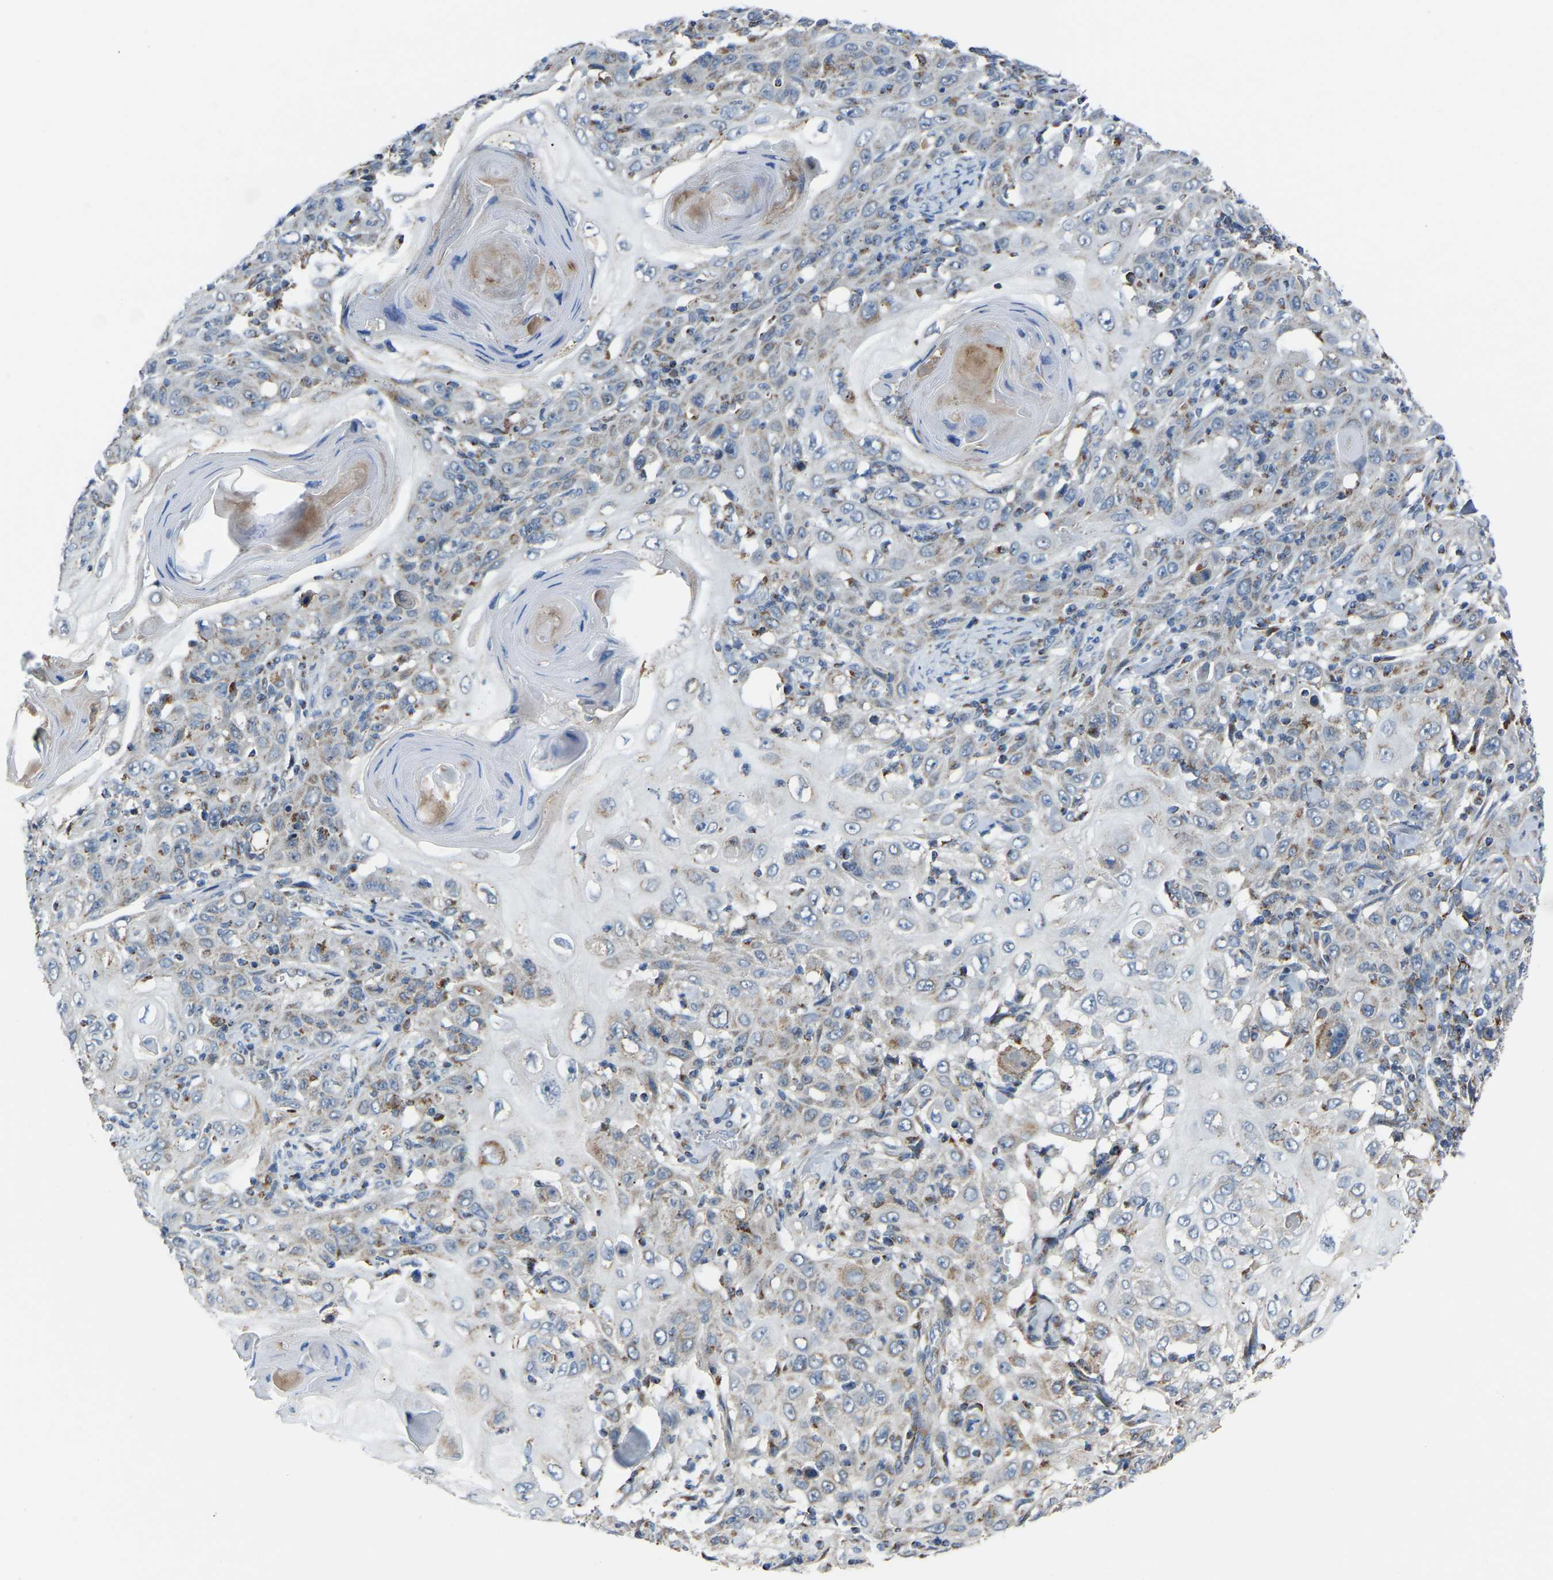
{"staining": {"intensity": "weak", "quantity": "<25%", "location": "cytoplasmic/membranous"}, "tissue": "skin cancer", "cell_type": "Tumor cells", "image_type": "cancer", "snomed": [{"axis": "morphology", "description": "Squamous cell carcinoma, NOS"}, {"axis": "topography", "description": "Skin"}], "caption": "Protein analysis of skin cancer reveals no significant staining in tumor cells.", "gene": "CANT1", "patient": {"sex": "female", "age": 88}}